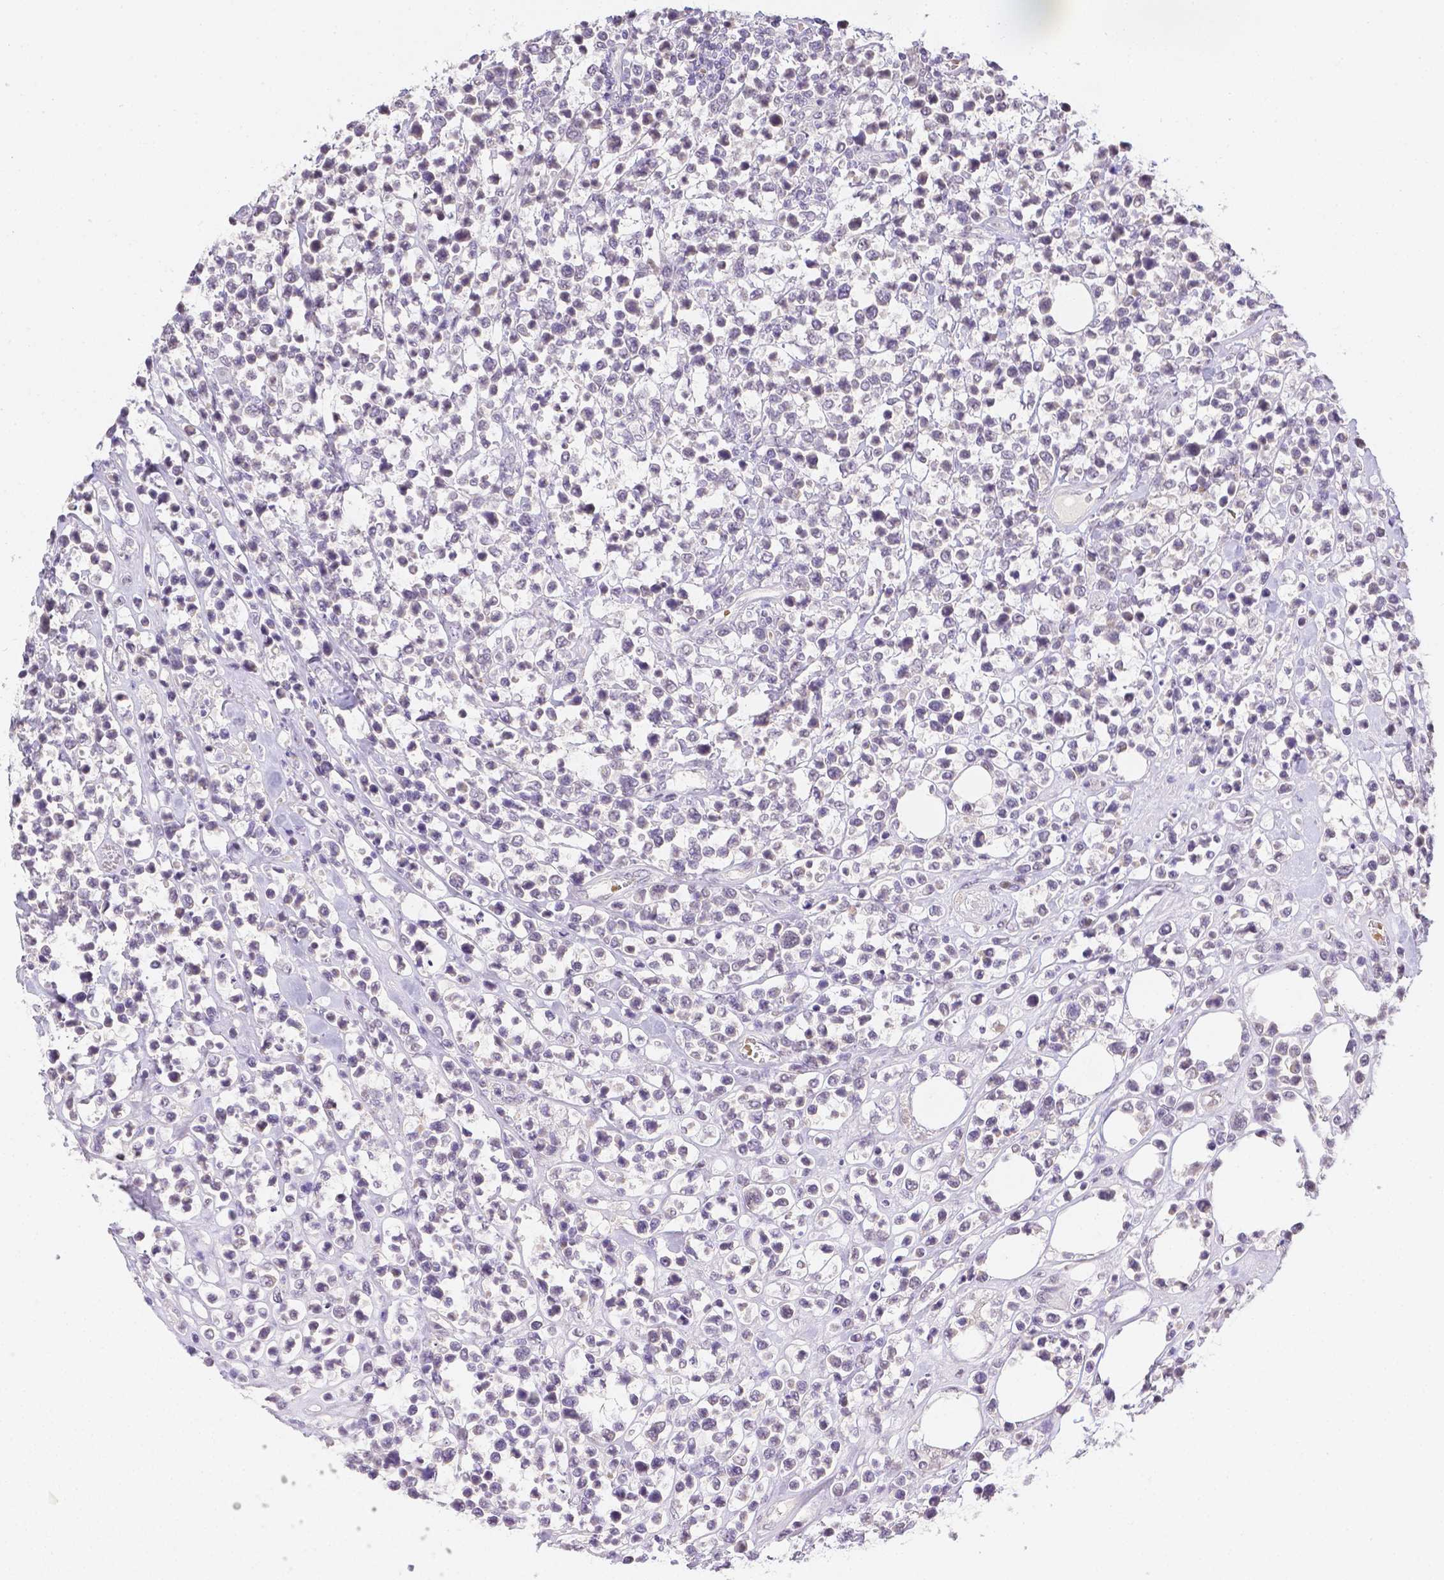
{"staining": {"intensity": "negative", "quantity": "none", "location": "none"}, "tissue": "lymphoma", "cell_type": "Tumor cells", "image_type": "cancer", "snomed": [{"axis": "morphology", "description": "Malignant lymphoma, non-Hodgkin's type, High grade"}, {"axis": "topography", "description": "Soft tissue"}], "caption": "Tumor cells are negative for brown protein staining in lymphoma.", "gene": "ZNF280B", "patient": {"sex": "female", "age": 56}}